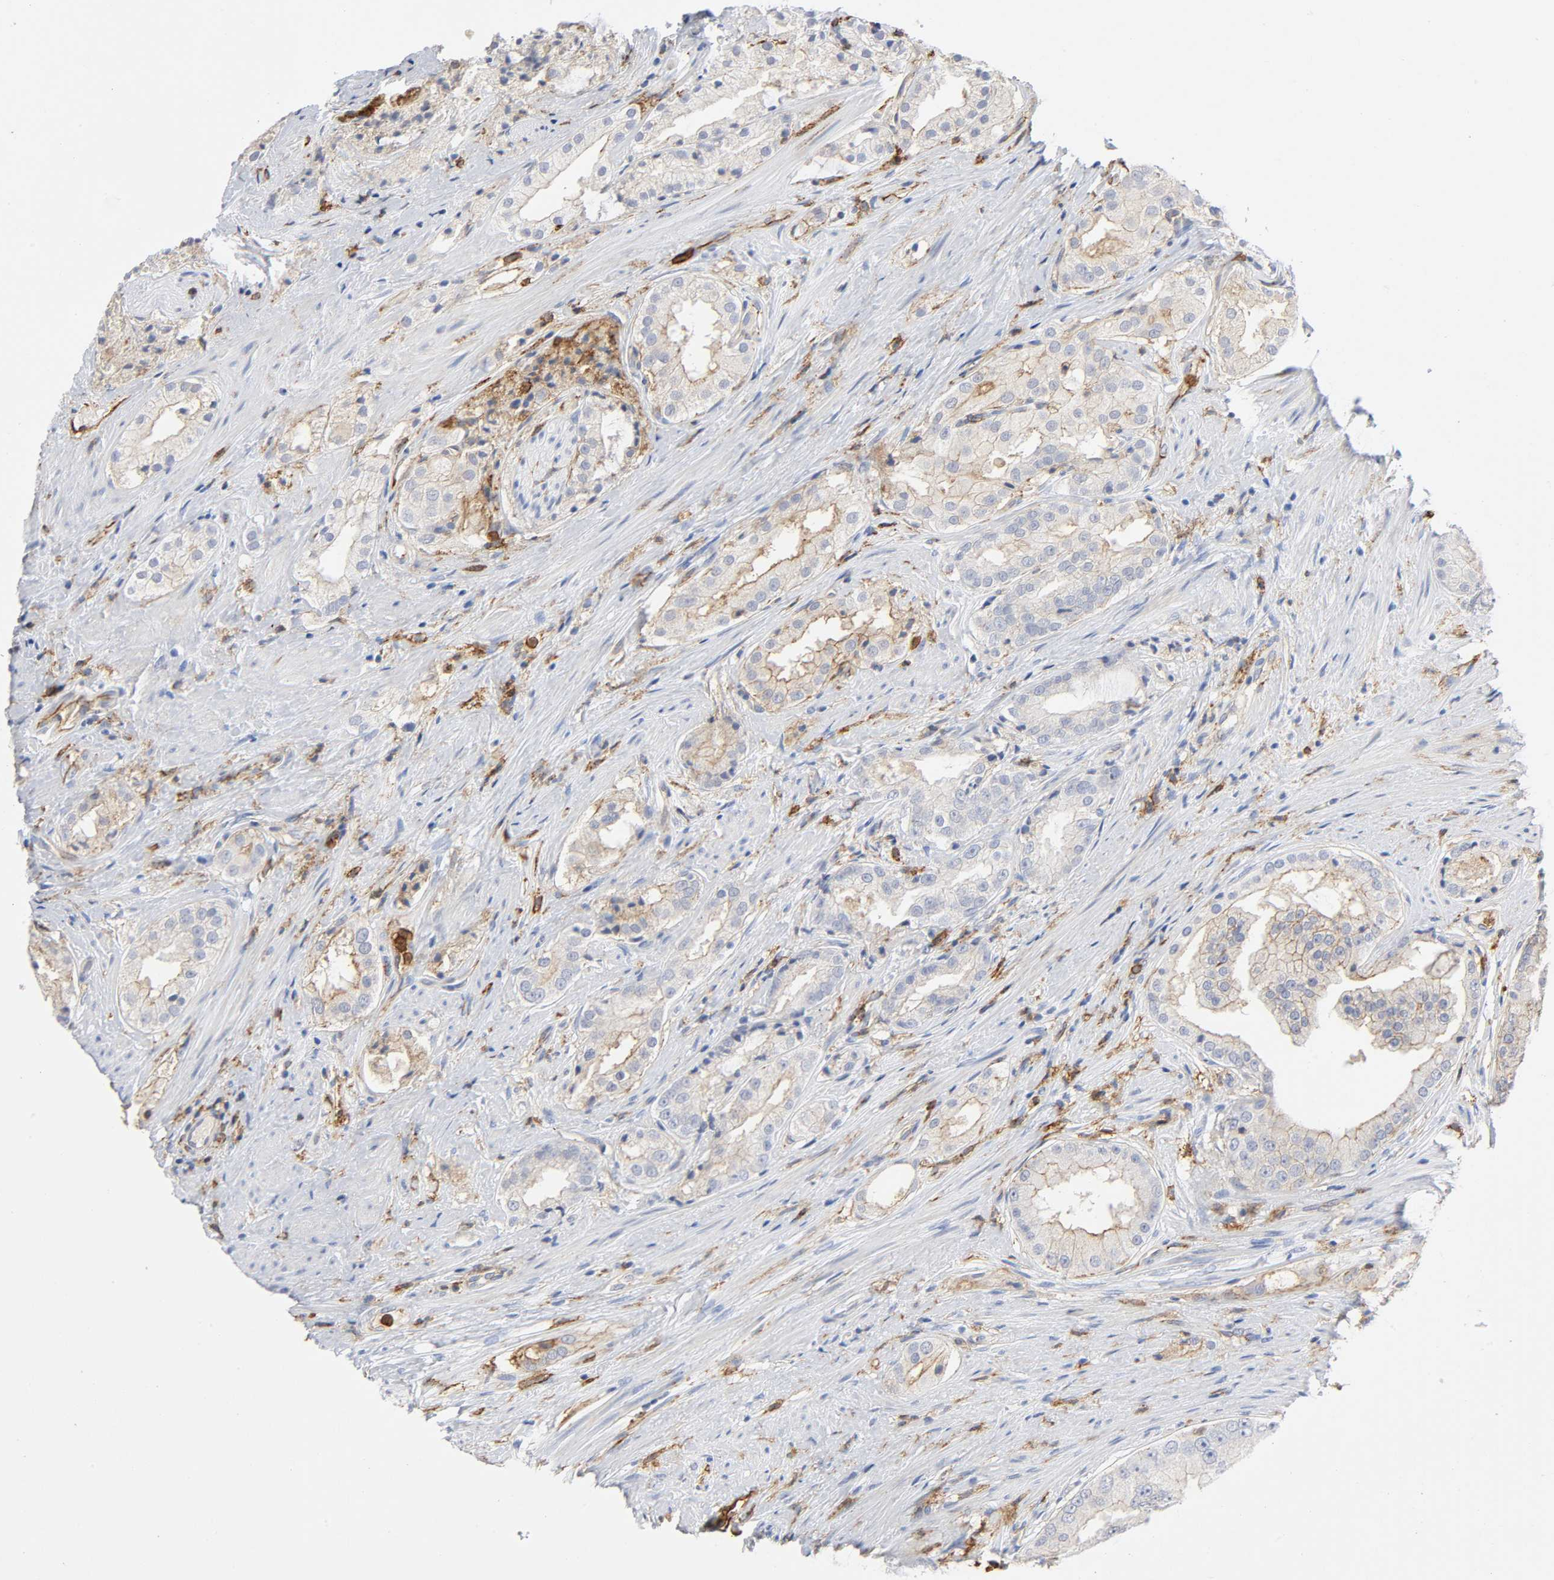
{"staining": {"intensity": "weak", "quantity": "<25%", "location": "cytoplasmic/membranous"}, "tissue": "prostate cancer", "cell_type": "Tumor cells", "image_type": "cancer", "snomed": [{"axis": "morphology", "description": "Adenocarcinoma, High grade"}, {"axis": "topography", "description": "Prostate"}], "caption": "Immunohistochemical staining of prostate high-grade adenocarcinoma shows no significant positivity in tumor cells.", "gene": "LYN", "patient": {"sex": "male", "age": 73}}